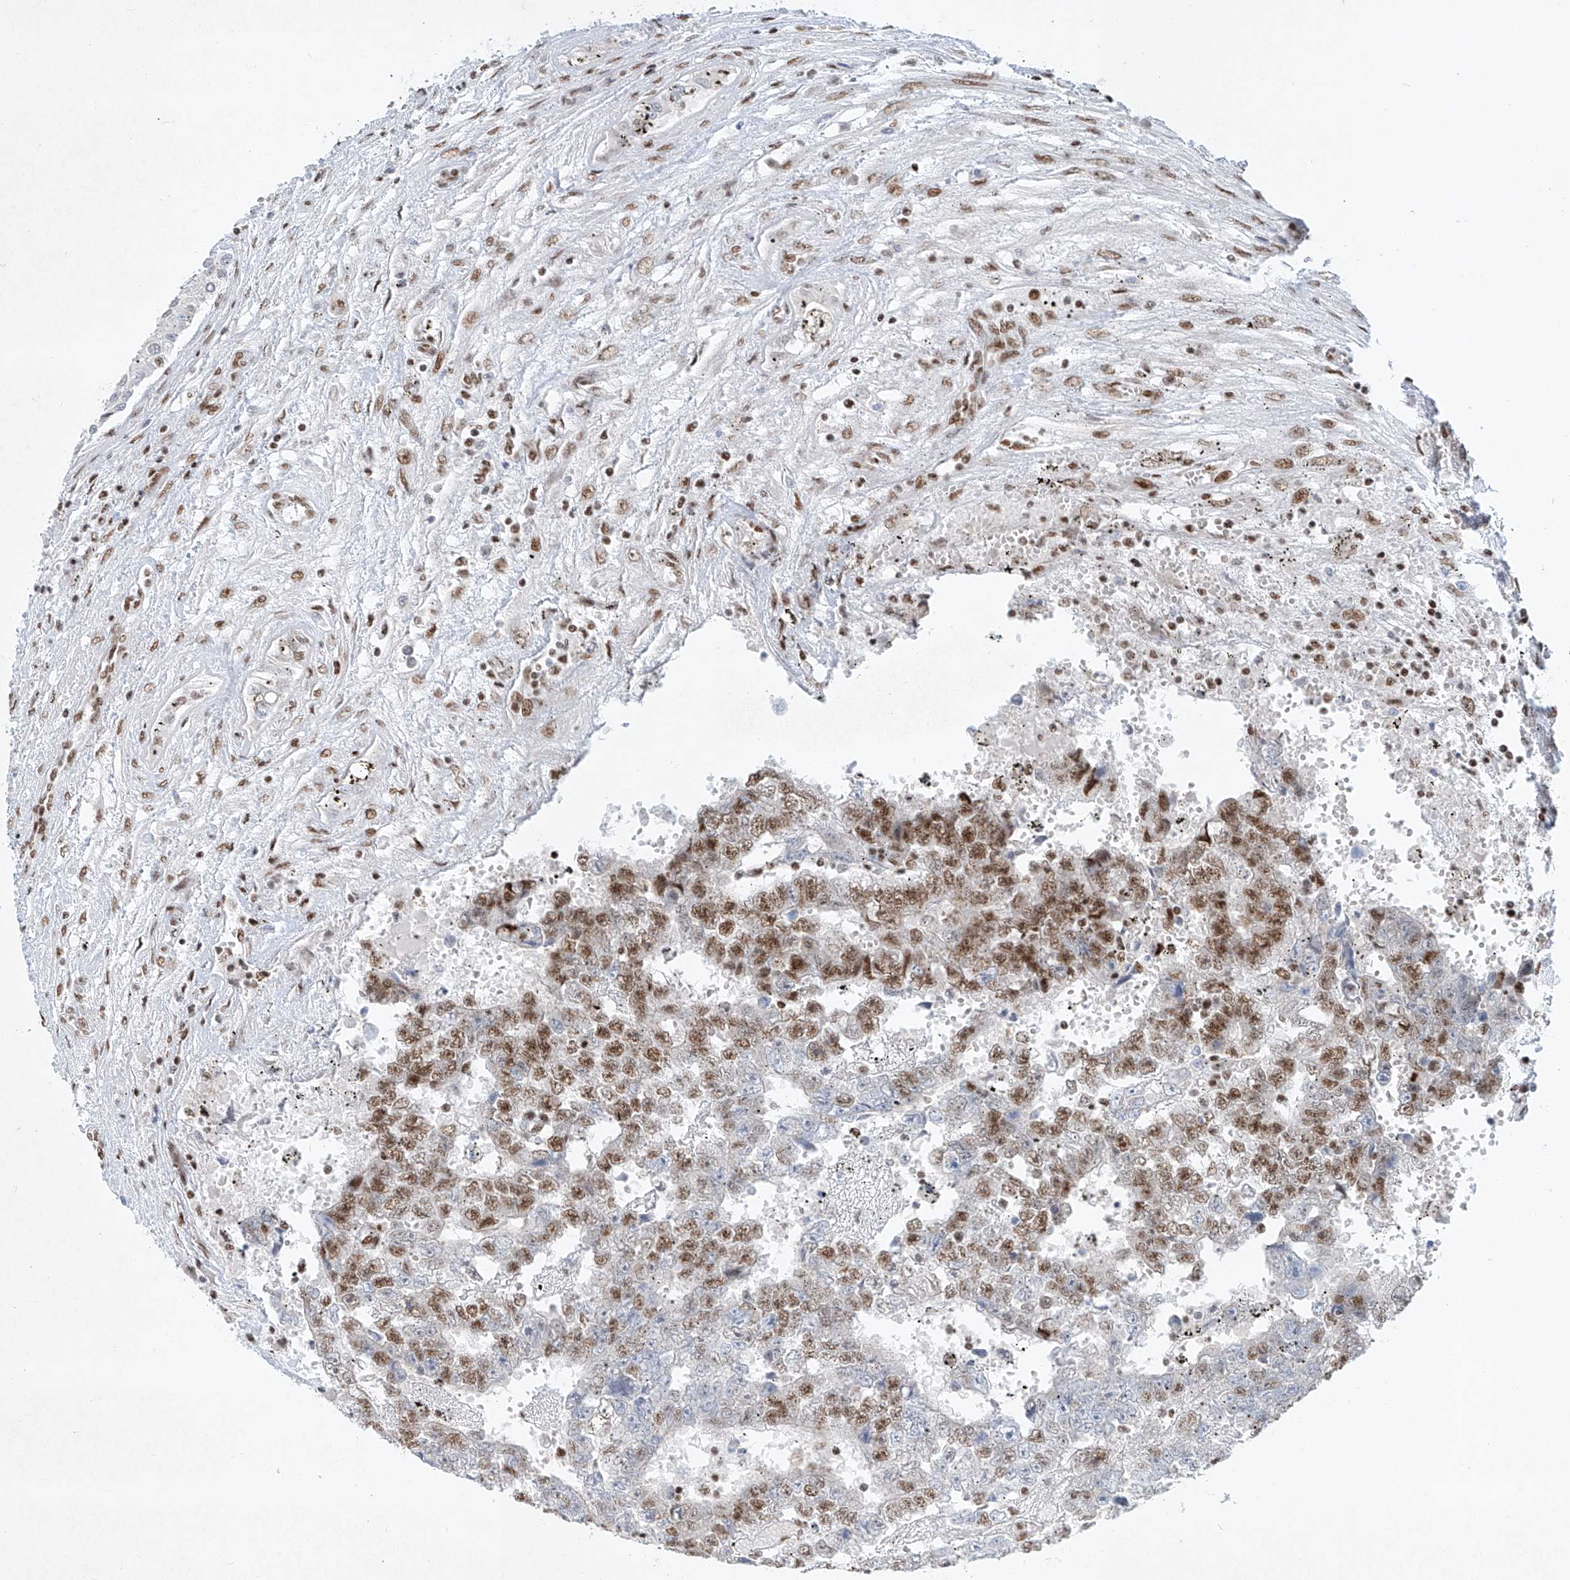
{"staining": {"intensity": "moderate", "quantity": ">75%", "location": "nuclear"}, "tissue": "testis cancer", "cell_type": "Tumor cells", "image_type": "cancer", "snomed": [{"axis": "morphology", "description": "Carcinoma, Embryonal, NOS"}, {"axis": "topography", "description": "Testis"}], "caption": "Protein expression analysis of testis cancer displays moderate nuclear staining in about >75% of tumor cells. Immunohistochemistry stains the protein of interest in brown and the nuclei are stained blue.", "gene": "TAF4", "patient": {"sex": "male", "age": 25}}